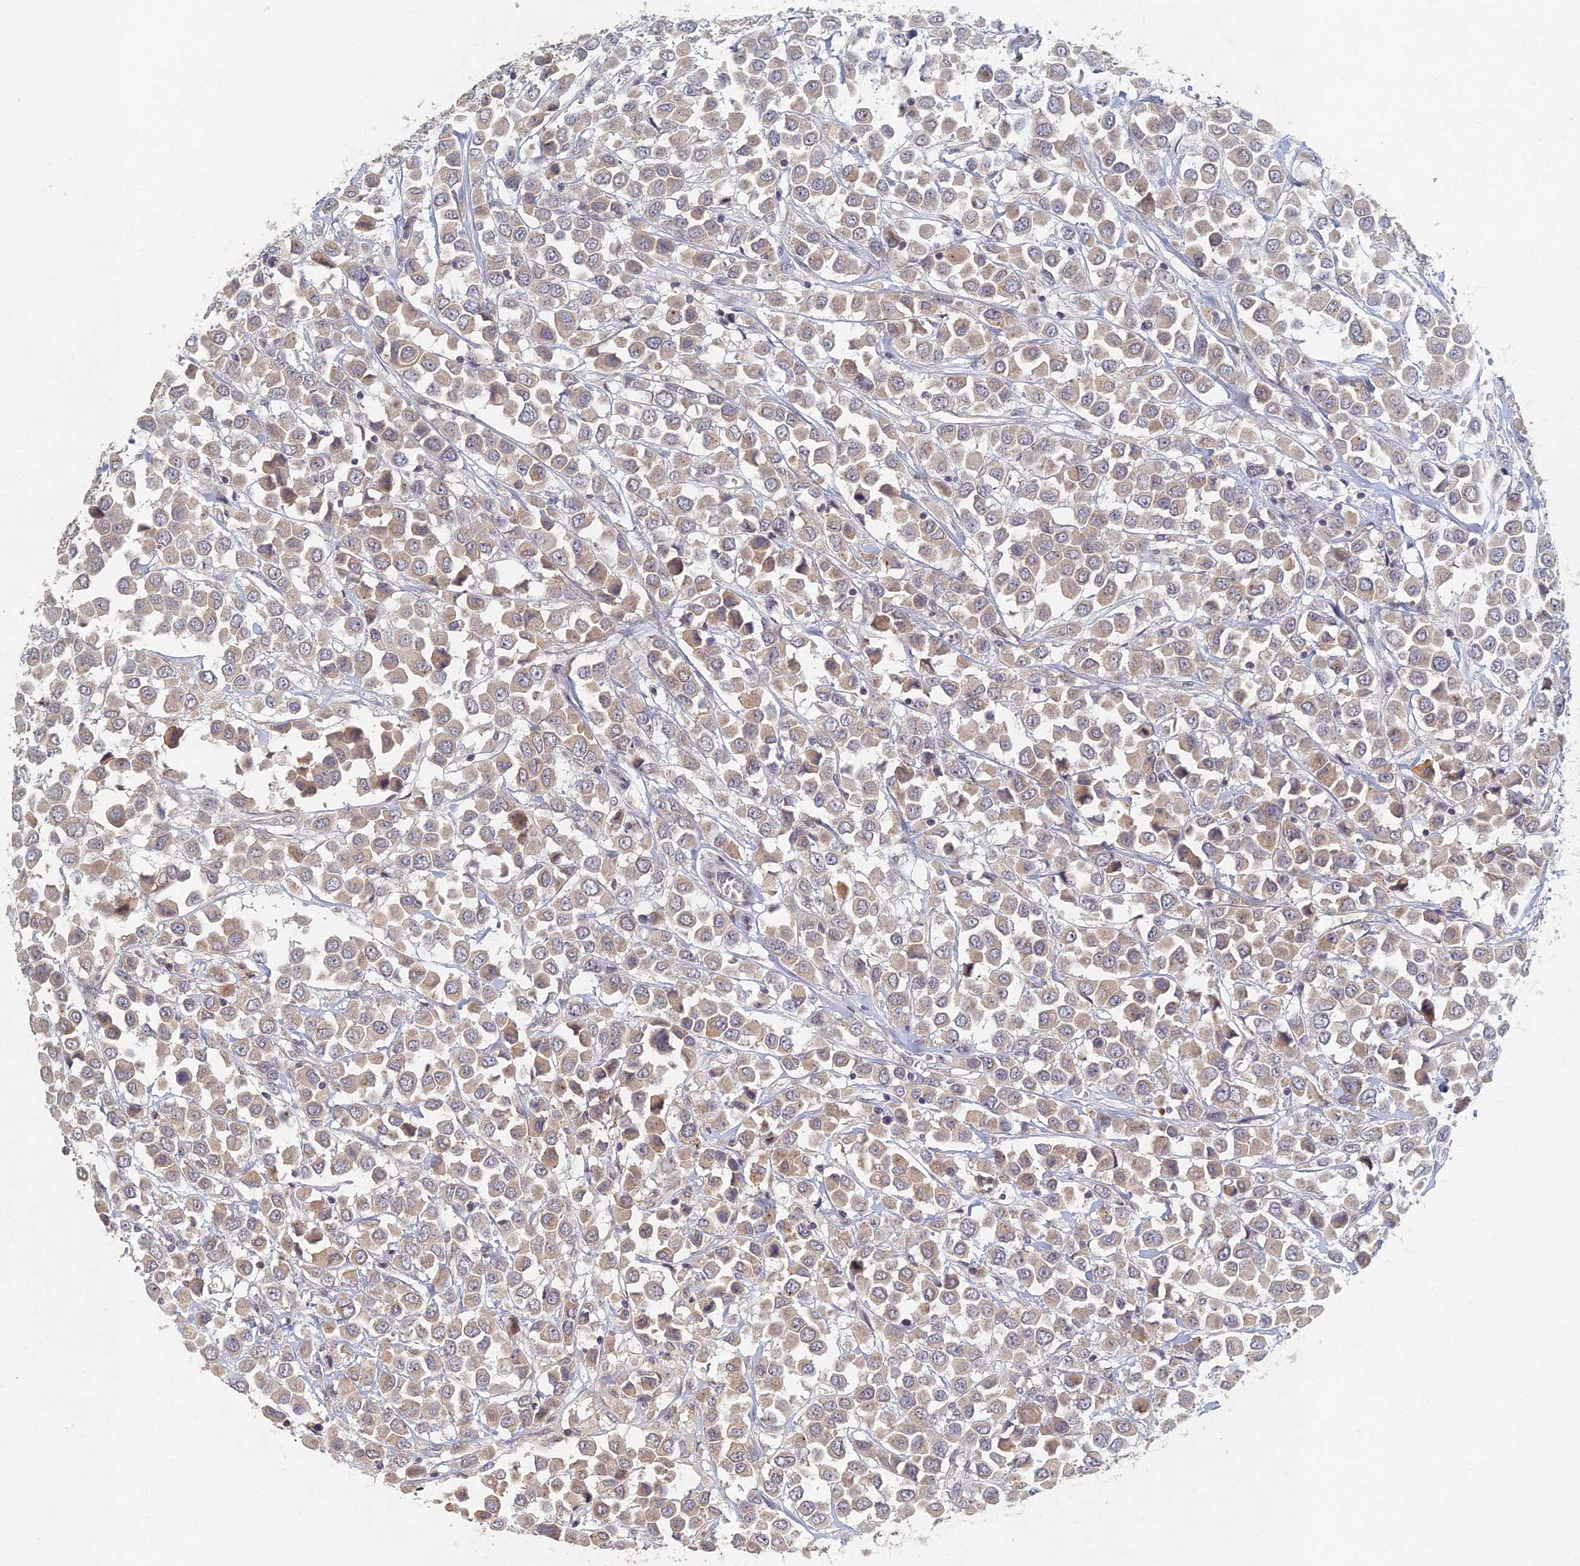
{"staining": {"intensity": "weak", "quantity": ">75%", "location": "cytoplasmic/membranous"}, "tissue": "breast cancer", "cell_type": "Tumor cells", "image_type": "cancer", "snomed": [{"axis": "morphology", "description": "Duct carcinoma"}, {"axis": "topography", "description": "Breast"}], "caption": "An immunohistochemistry photomicrograph of neoplastic tissue is shown. Protein staining in brown shows weak cytoplasmic/membranous positivity in breast cancer (infiltrating ductal carcinoma) within tumor cells. (IHC, brightfield microscopy, high magnification).", "gene": "GNA15", "patient": {"sex": "female", "age": 61}}